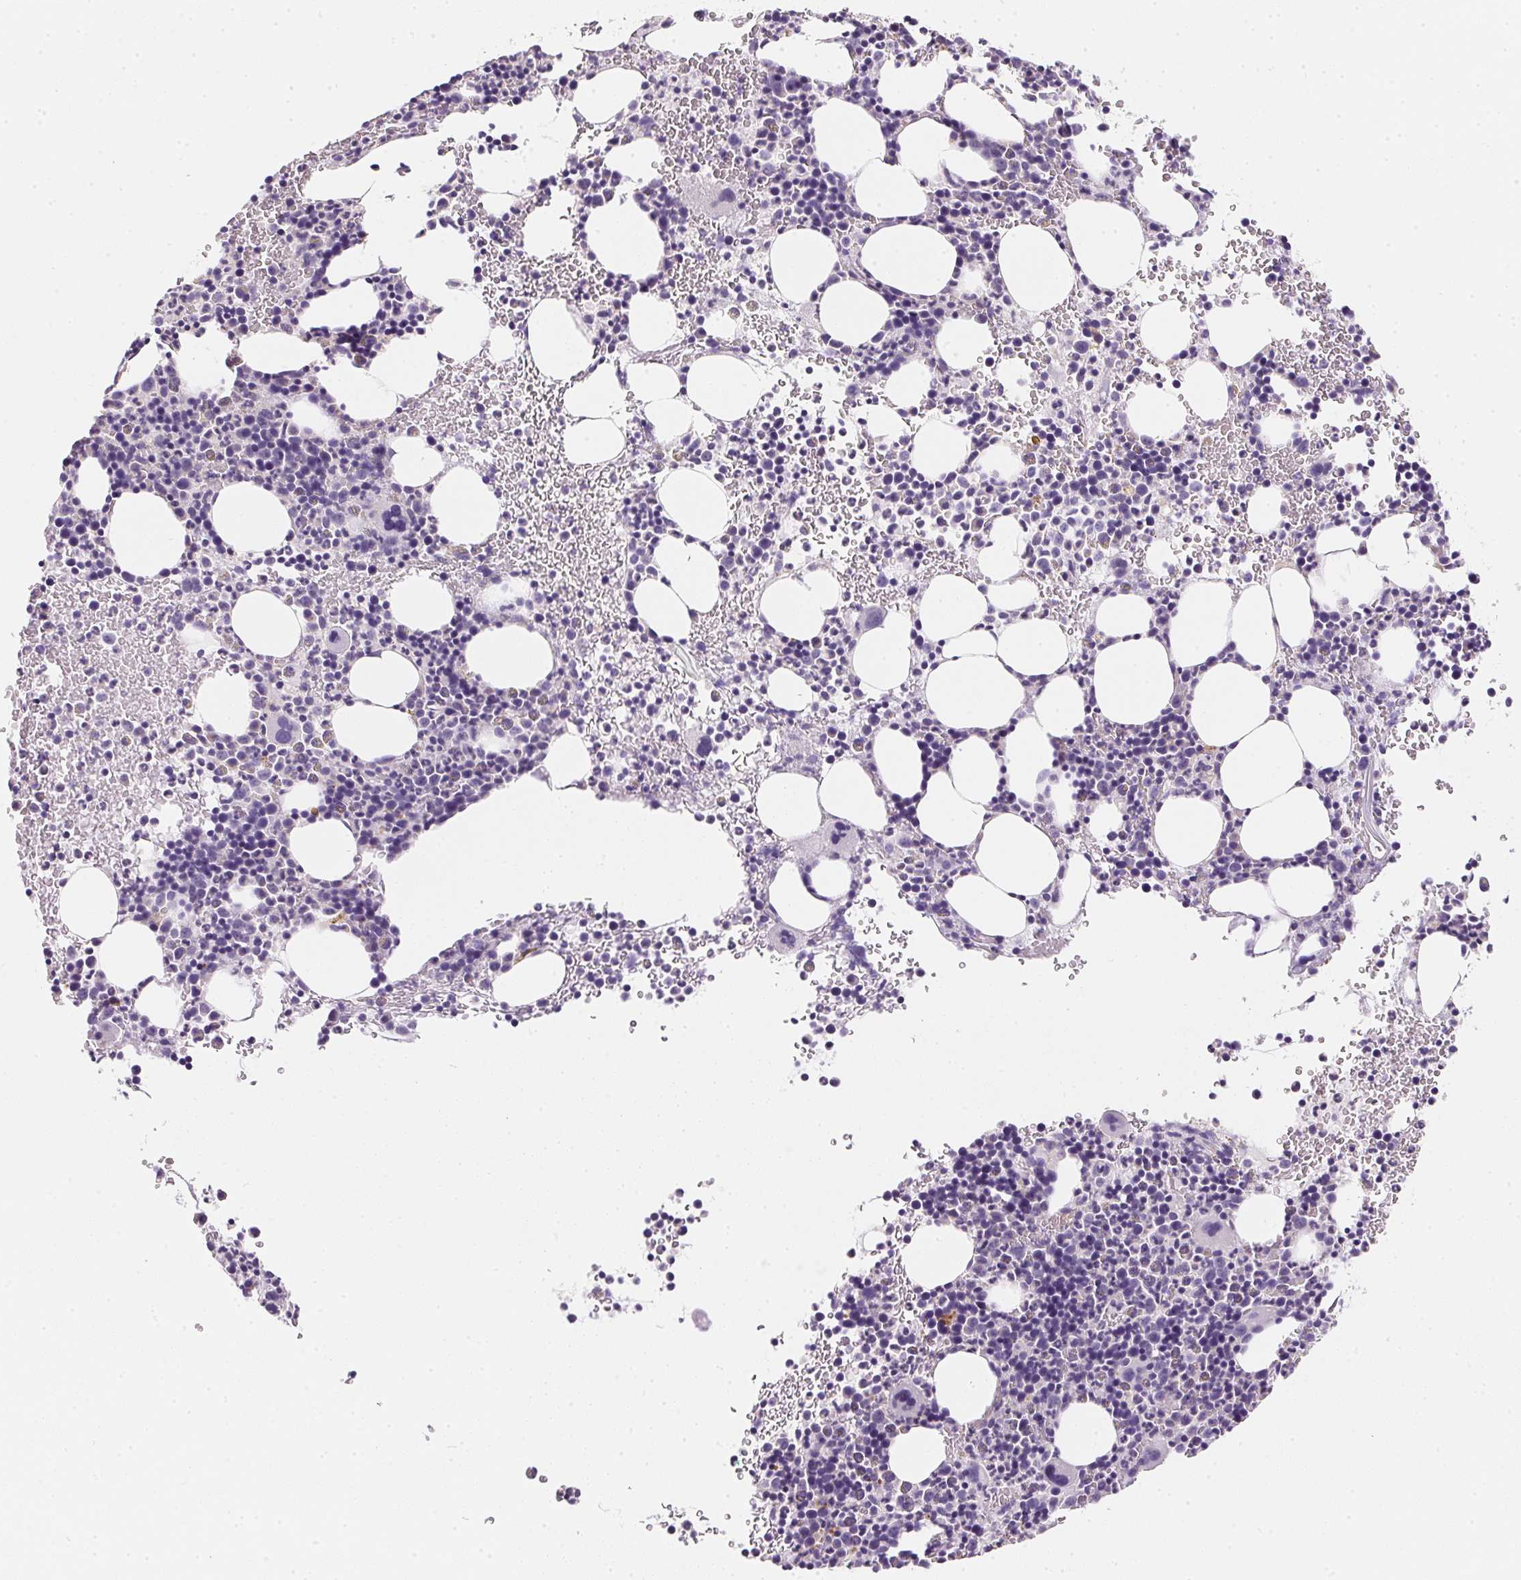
{"staining": {"intensity": "negative", "quantity": "none", "location": "none"}, "tissue": "bone marrow", "cell_type": "Hematopoietic cells", "image_type": "normal", "snomed": [{"axis": "morphology", "description": "Normal tissue, NOS"}, {"axis": "topography", "description": "Bone marrow"}], "caption": "High magnification brightfield microscopy of benign bone marrow stained with DAB (3,3'-diaminobenzidine) (brown) and counterstained with hematoxylin (blue): hematopoietic cells show no significant expression. The staining was performed using DAB (3,3'-diaminobenzidine) to visualize the protein expression in brown, while the nuclei were stained in blue with hematoxylin (Magnification: 20x).", "gene": "AQP5", "patient": {"sex": "male", "age": 63}}